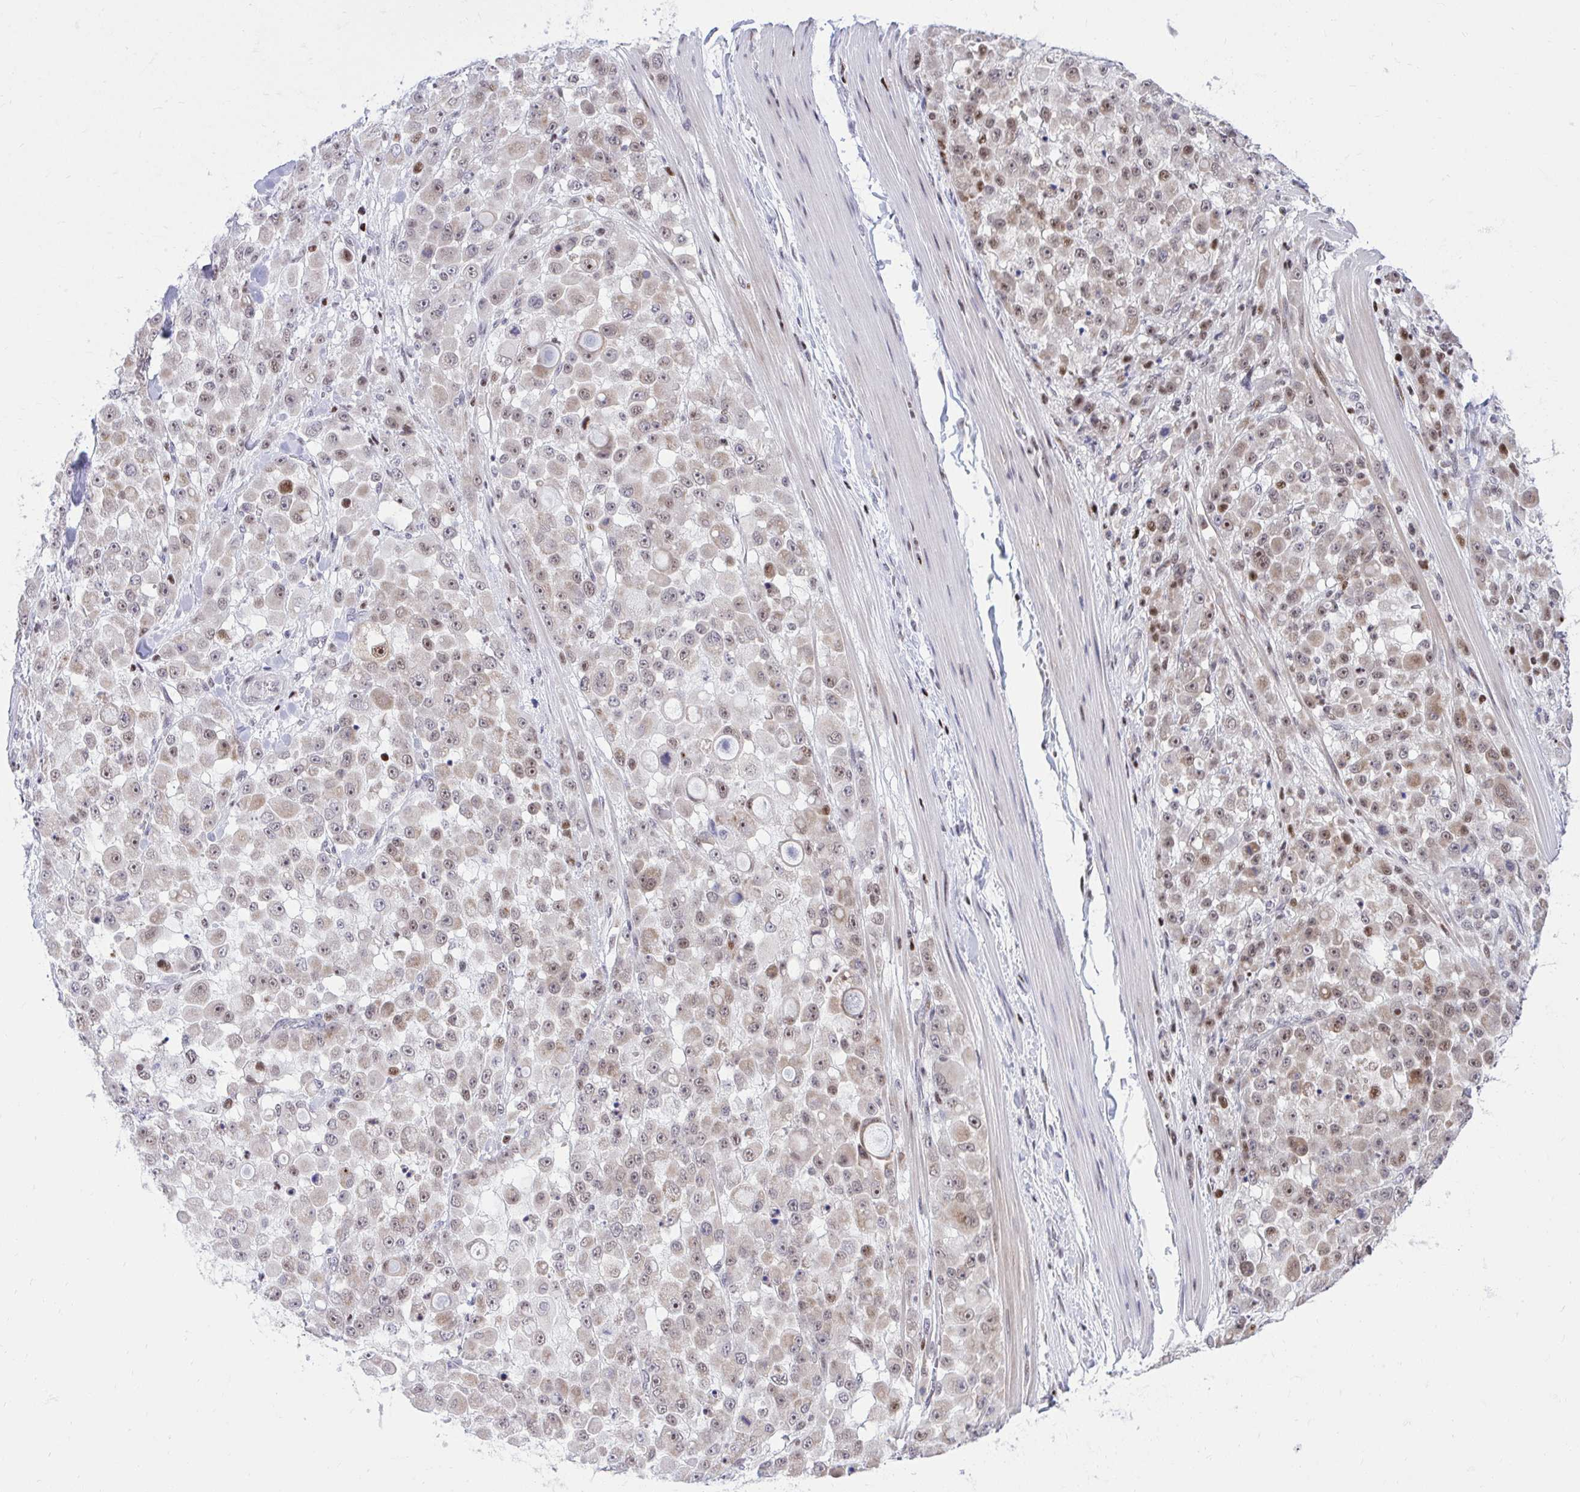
{"staining": {"intensity": "weak", "quantity": "25%-75%", "location": "nuclear"}, "tissue": "stomach cancer", "cell_type": "Tumor cells", "image_type": "cancer", "snomed": [{"axis": "morphology", "description": "Adenocarcinoma, NOS"}, {"axis": "topography", "description": "Stomach"}], "caption": "Adenocarcinoma (stomach) was stained to show a protein in brown. There is low levels of weak nuclear positivity in approximately 25%-75% of tumor cells.", "gene": "C14orf39", "patient": {"sex": "female", "age": 76}}